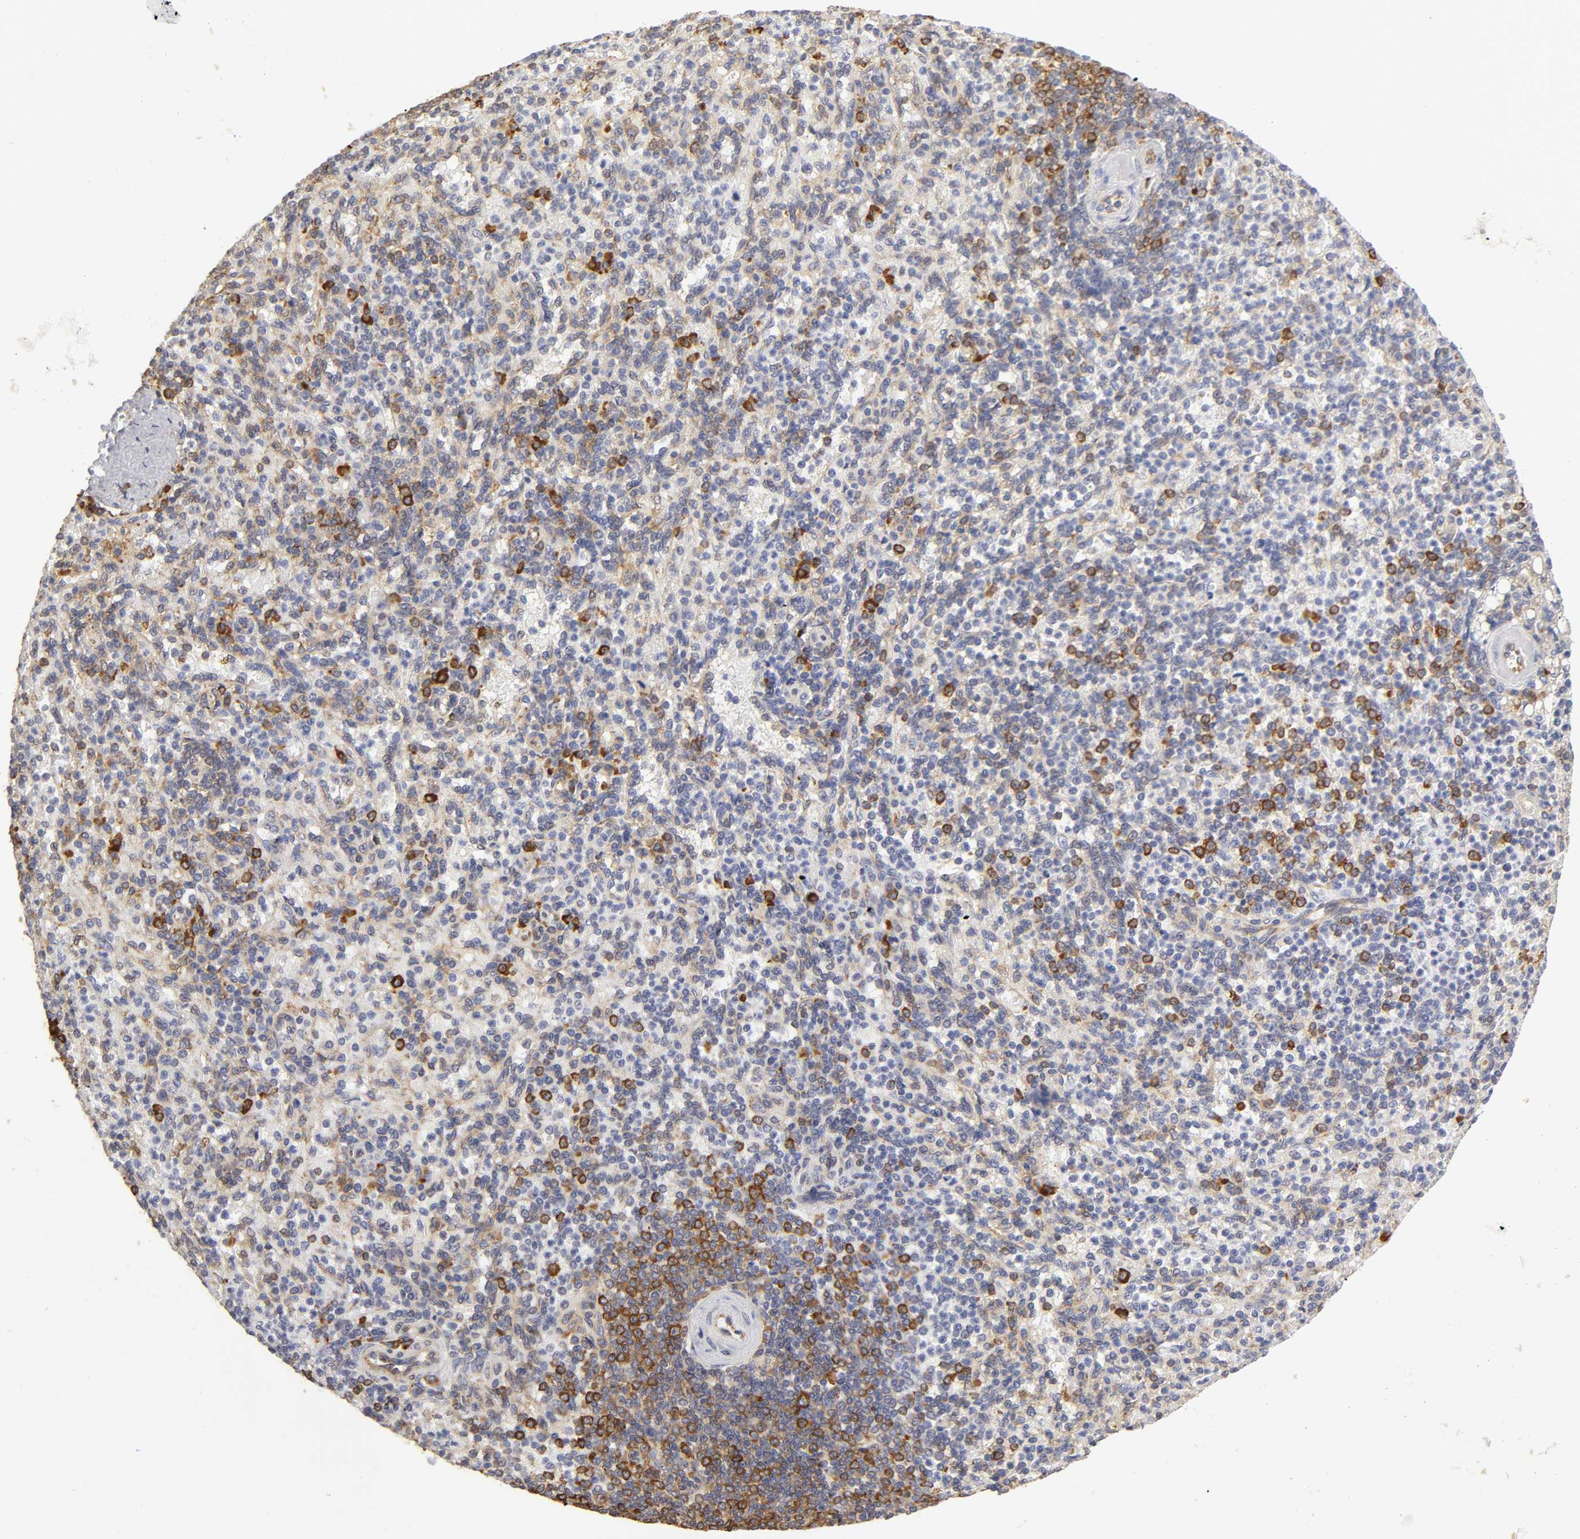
{"staining": {"intensity": "moderate", "quantity": "25%-75%", "location": "cytoplasmic/membranous"}, "tissue": "spleen", "cell_type": "Cells in red pulp", "image_type": "normal", "snomed": [{"axis": "morphology", "description": "Normal tissue, NOS"}, {"axis": "topography", "description": "Spleen"}], "caption": "Spleen stained with immunohistochemistry demonstrates moderate cytoplasmic/membranous staining in about 25%-75% of cells in red pulp. (IHC, brightfield microscopy, high magnification).", "gene": "RPL14", "patient": {"sex": "female", "age": 74}}